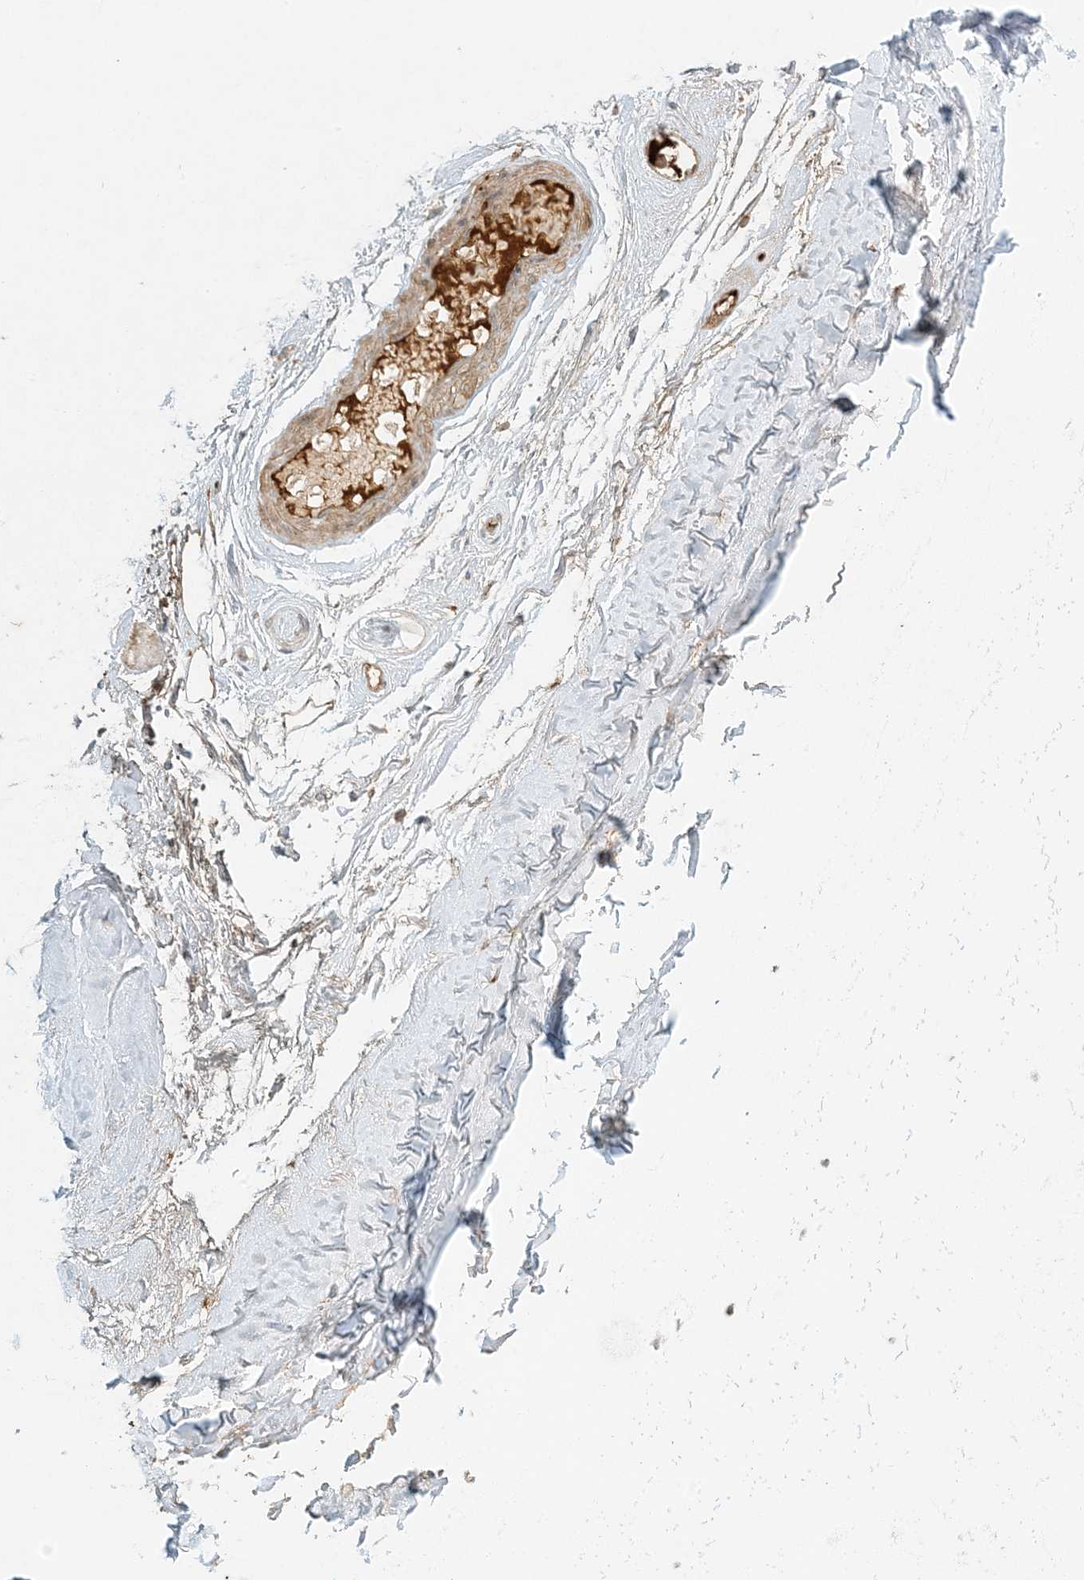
{"staining": {"intensity": "moderate", "quantity": ">75%", "location": "cytoplasmic/membranous"}, "tissue": "adipose tissue", "cell_type": "Adipocytes", "image_type": "normal", "snomed": [{"axis": "morphology", "description": "Normal tissue, NOS"}, {"axis": "morphology", "description": "Basal cell carcinoma"}, {"axis": "topography", "description": "Skin"}], "caption": "Immunohistochemistry (DAB (3,3'-diaminobenzidine)) staining of normal adipose tissue demonstrates moderate cytoplasmic/membranous protein expression in approximately >75% of adipocytes.", "gene": "MCOLN1", "patient": {"sex": "female", "age": 89}}